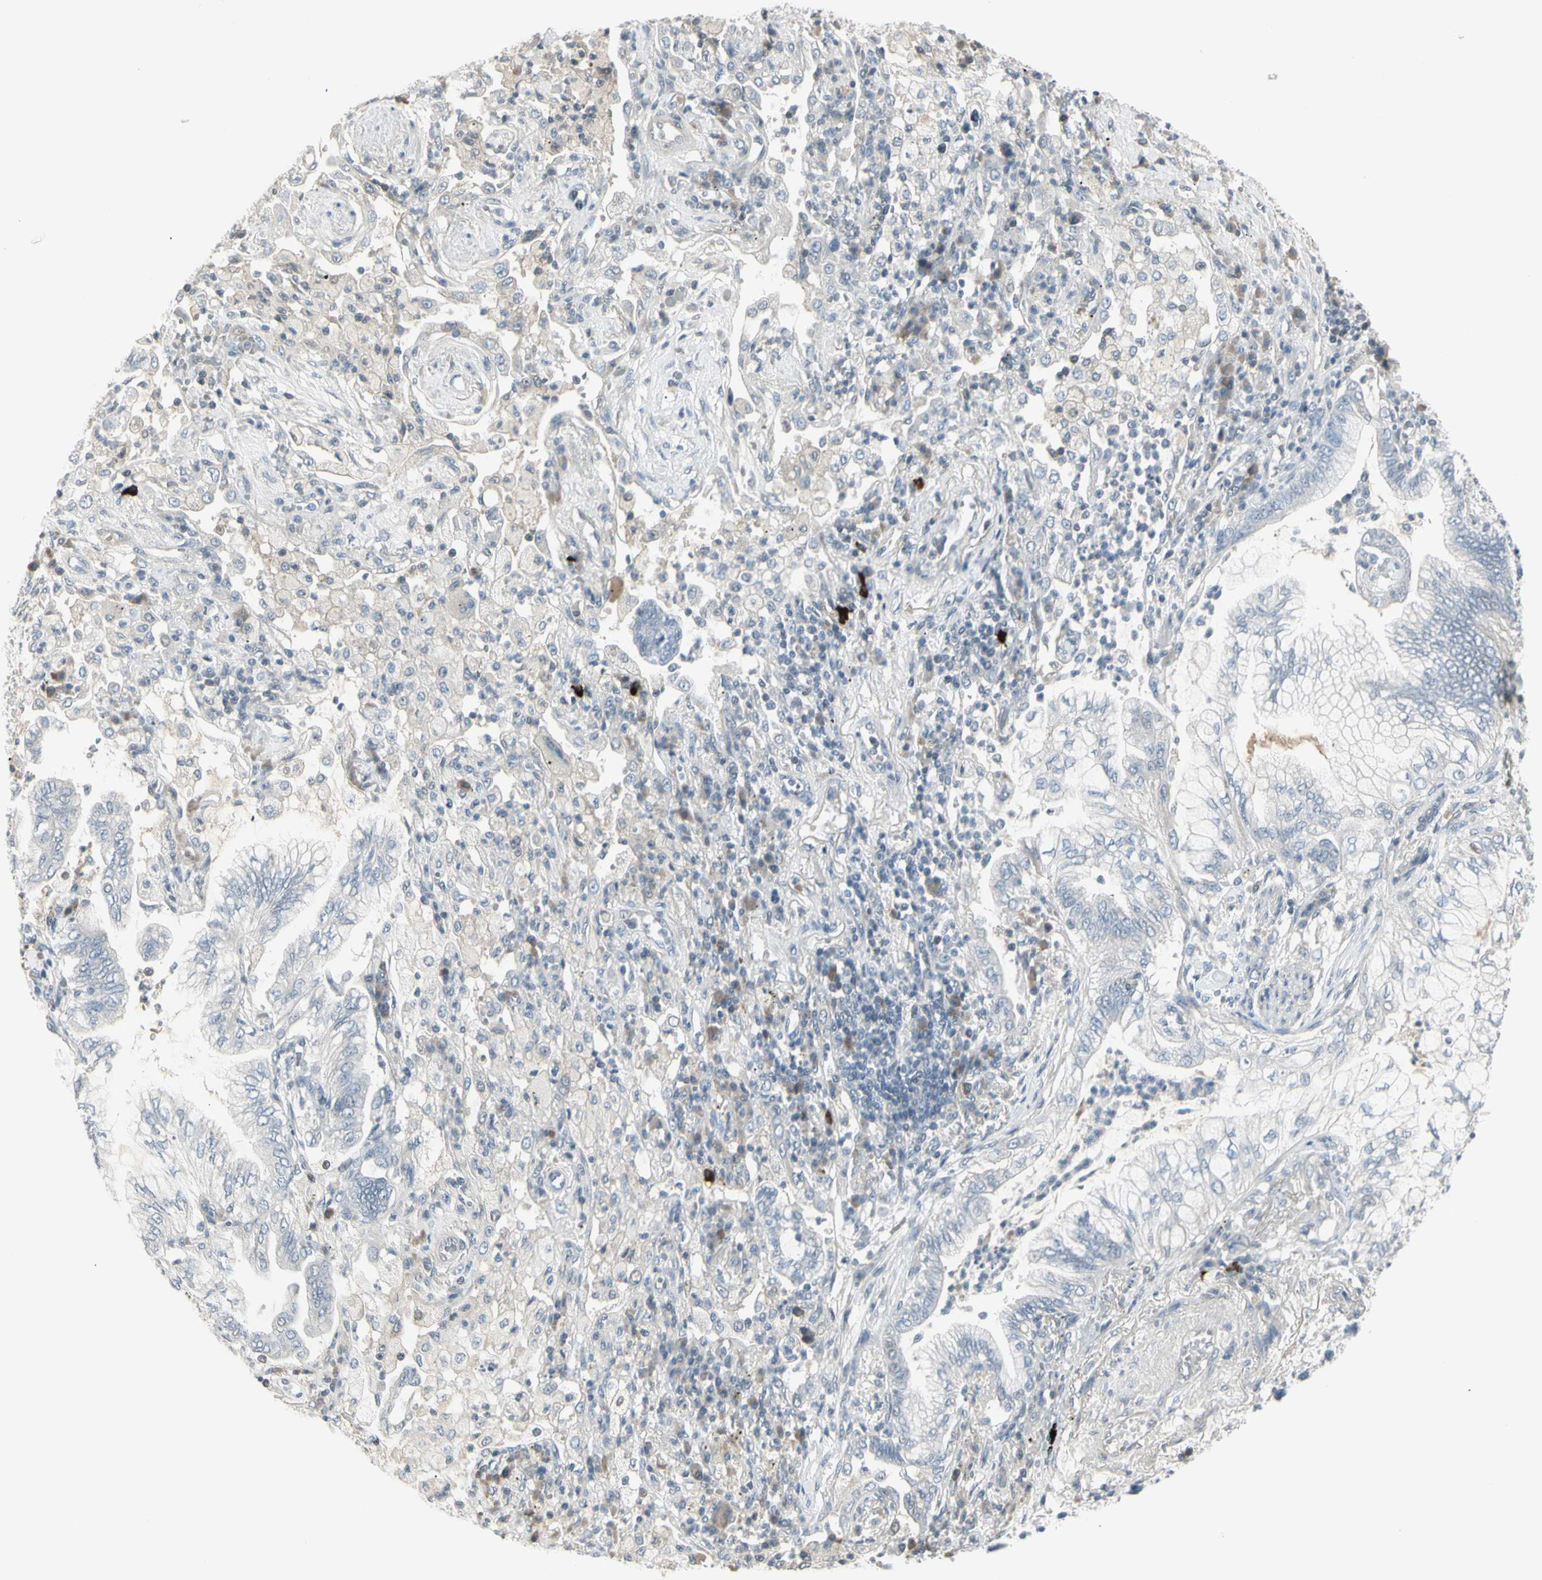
{"staining": {"intensity": "negative", "quantity": "none", "location": "none"}, "tissue": "lung cancer", "cell_type": "Tumor cells", "image_type": "cancer", "snomed": [{"axis": "morphology", "description": "Normal tissue, NOS"}, {"axis": "morphology", "description": "Adenocarcinoma, NOS"}, {"axis": "topography", "description": "Bronchus"}, {"axis": "topography", "description": "Lung"}], "caption": "Photomicrograph shows no protein expression in tumor cells of adenocarcinoma (lung) tissue. (Brightfield microscopy of DAB immunohistochemistry at high magnification).", "gene": "DMPK", "patient": {"sex": "female", "age": 70}}